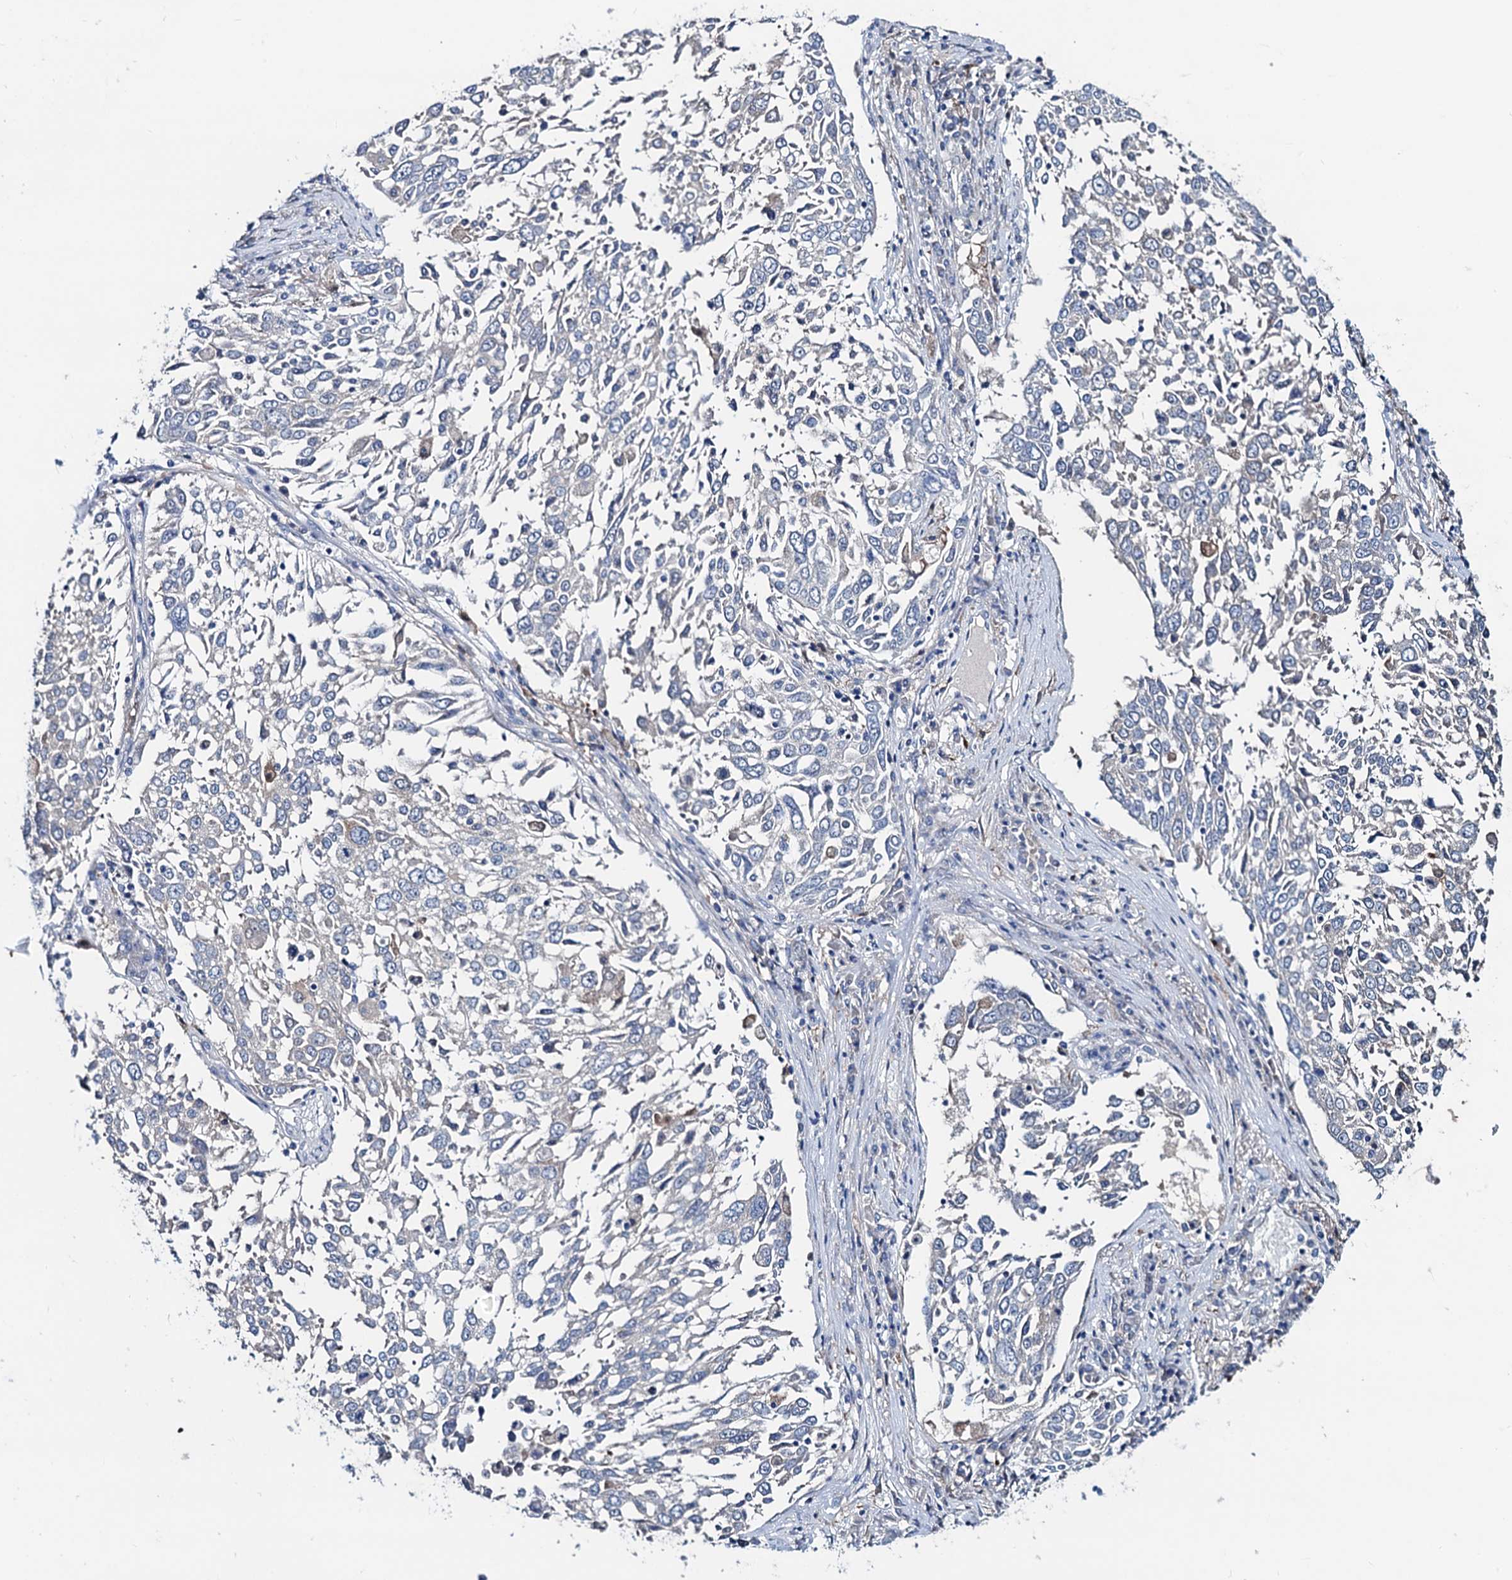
{"staining": {"intensity": "negative", "quantity": "none", "location": "none"}, "tissue": "lung cancer", "cell_type": "Tumor cells", "image_type": "cancer", "snomed": [{"axis": "morphology", "description": "Squamous cell carcinoma, NOS"}, {"axis": "topography", "description": "Lung"}], "caption": "Tumor cells show no significant protein positivity in lung squamous cell carcinoma.", "gene": "RTKN2", "patient": {"sex": "male", "age": 65}}